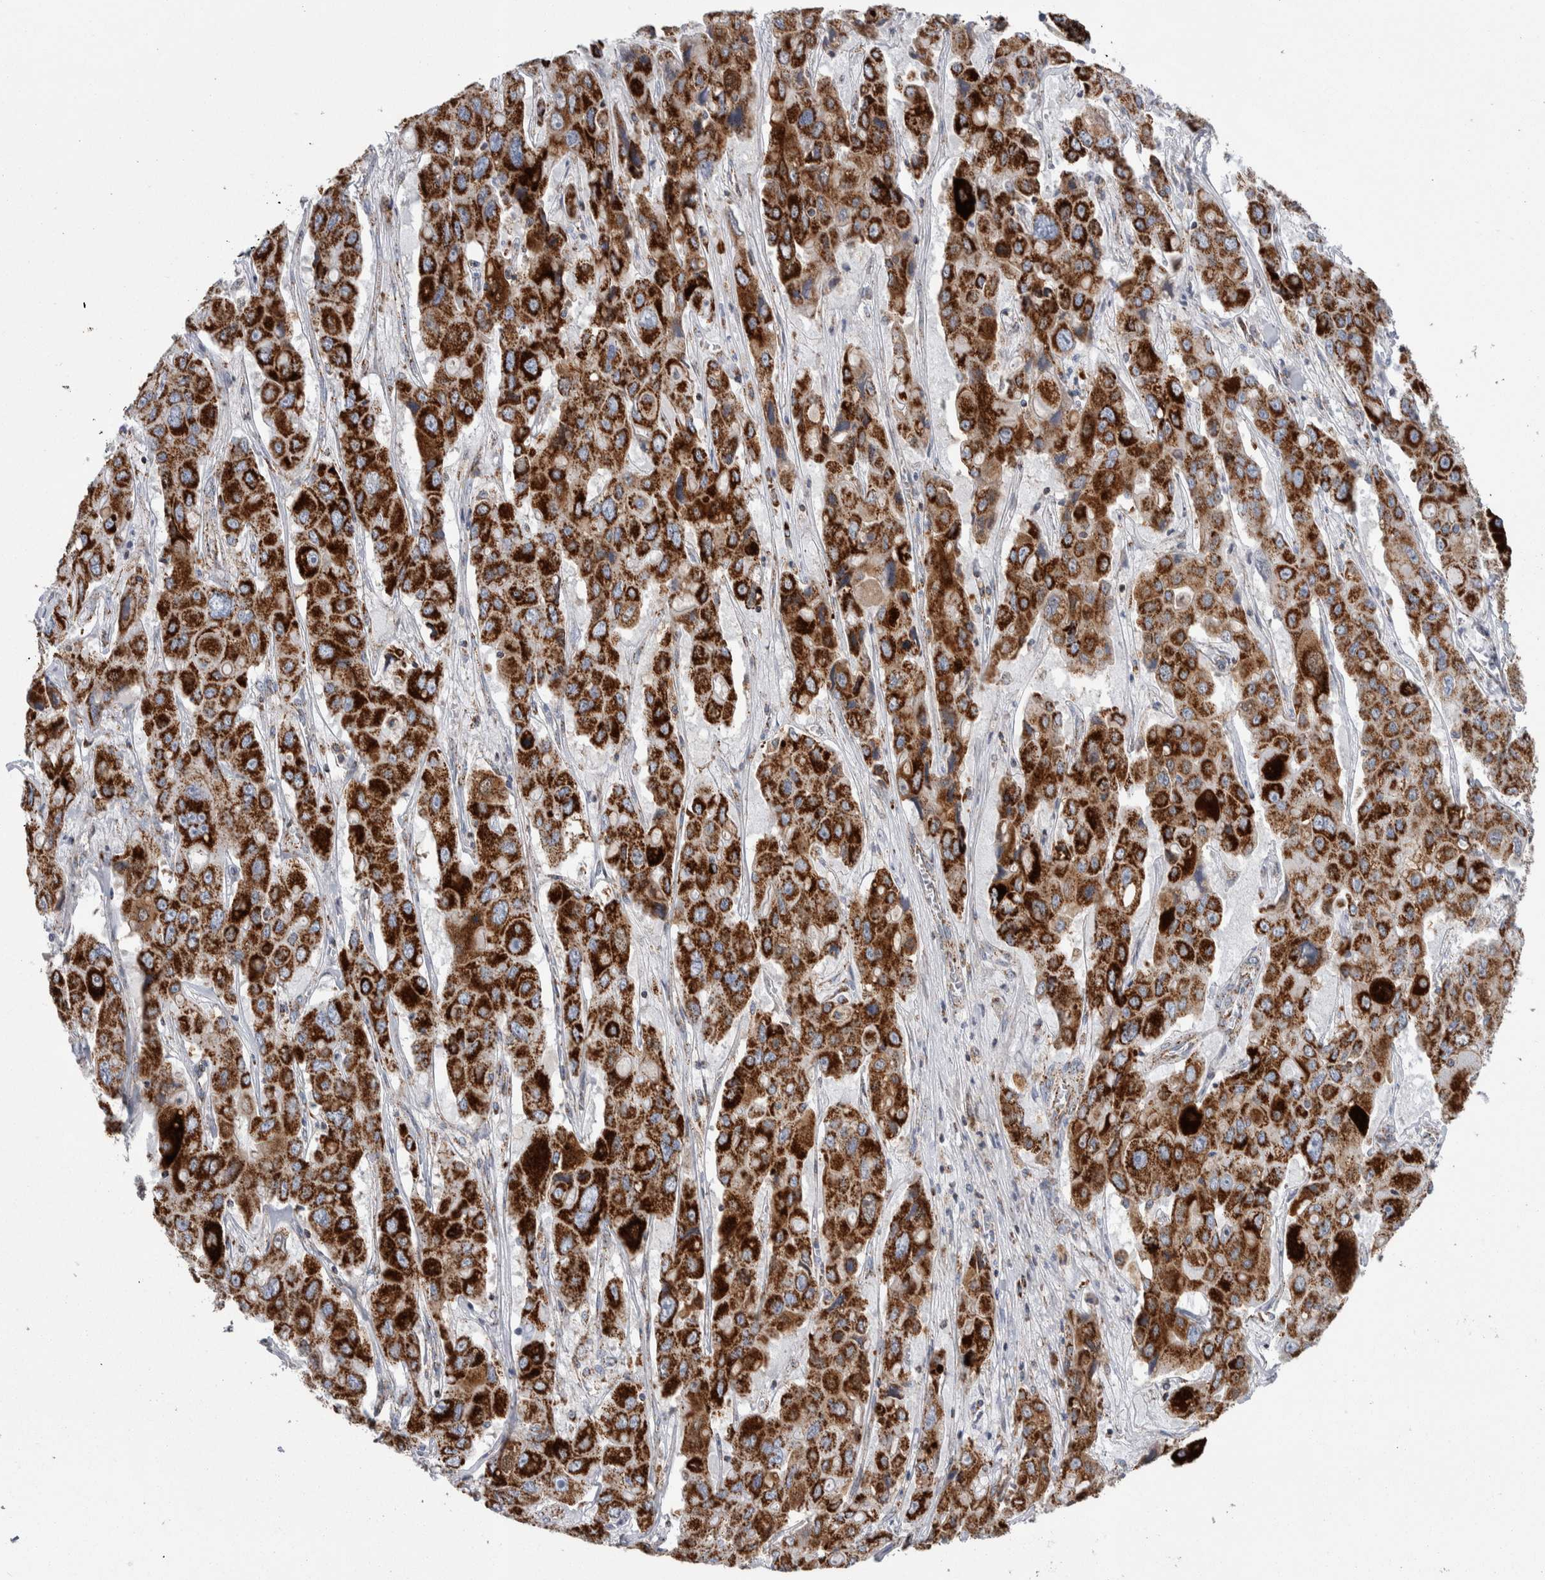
{"staining": {"intensity": "strong", "quantity": ">75%", "location": "cytoplasmic/membranous"}, "tissue": "liver cancer", "cell_type": "Tumor cells", "image_type": "cancer", "snomed": [{"axis": "morphology", "description": "Cholangiocarcinoma"}, {"axis": "topography", "description": "Liver"}], "caption": "The photomicrograph exhibits immunohistochemical staining of liver cancer. There is strong cytoplasmic/membranous staining is present in approximately >75% of tumor cells.", "gene": "ETFA", "patient": {"sex": "male", "age": 67}}